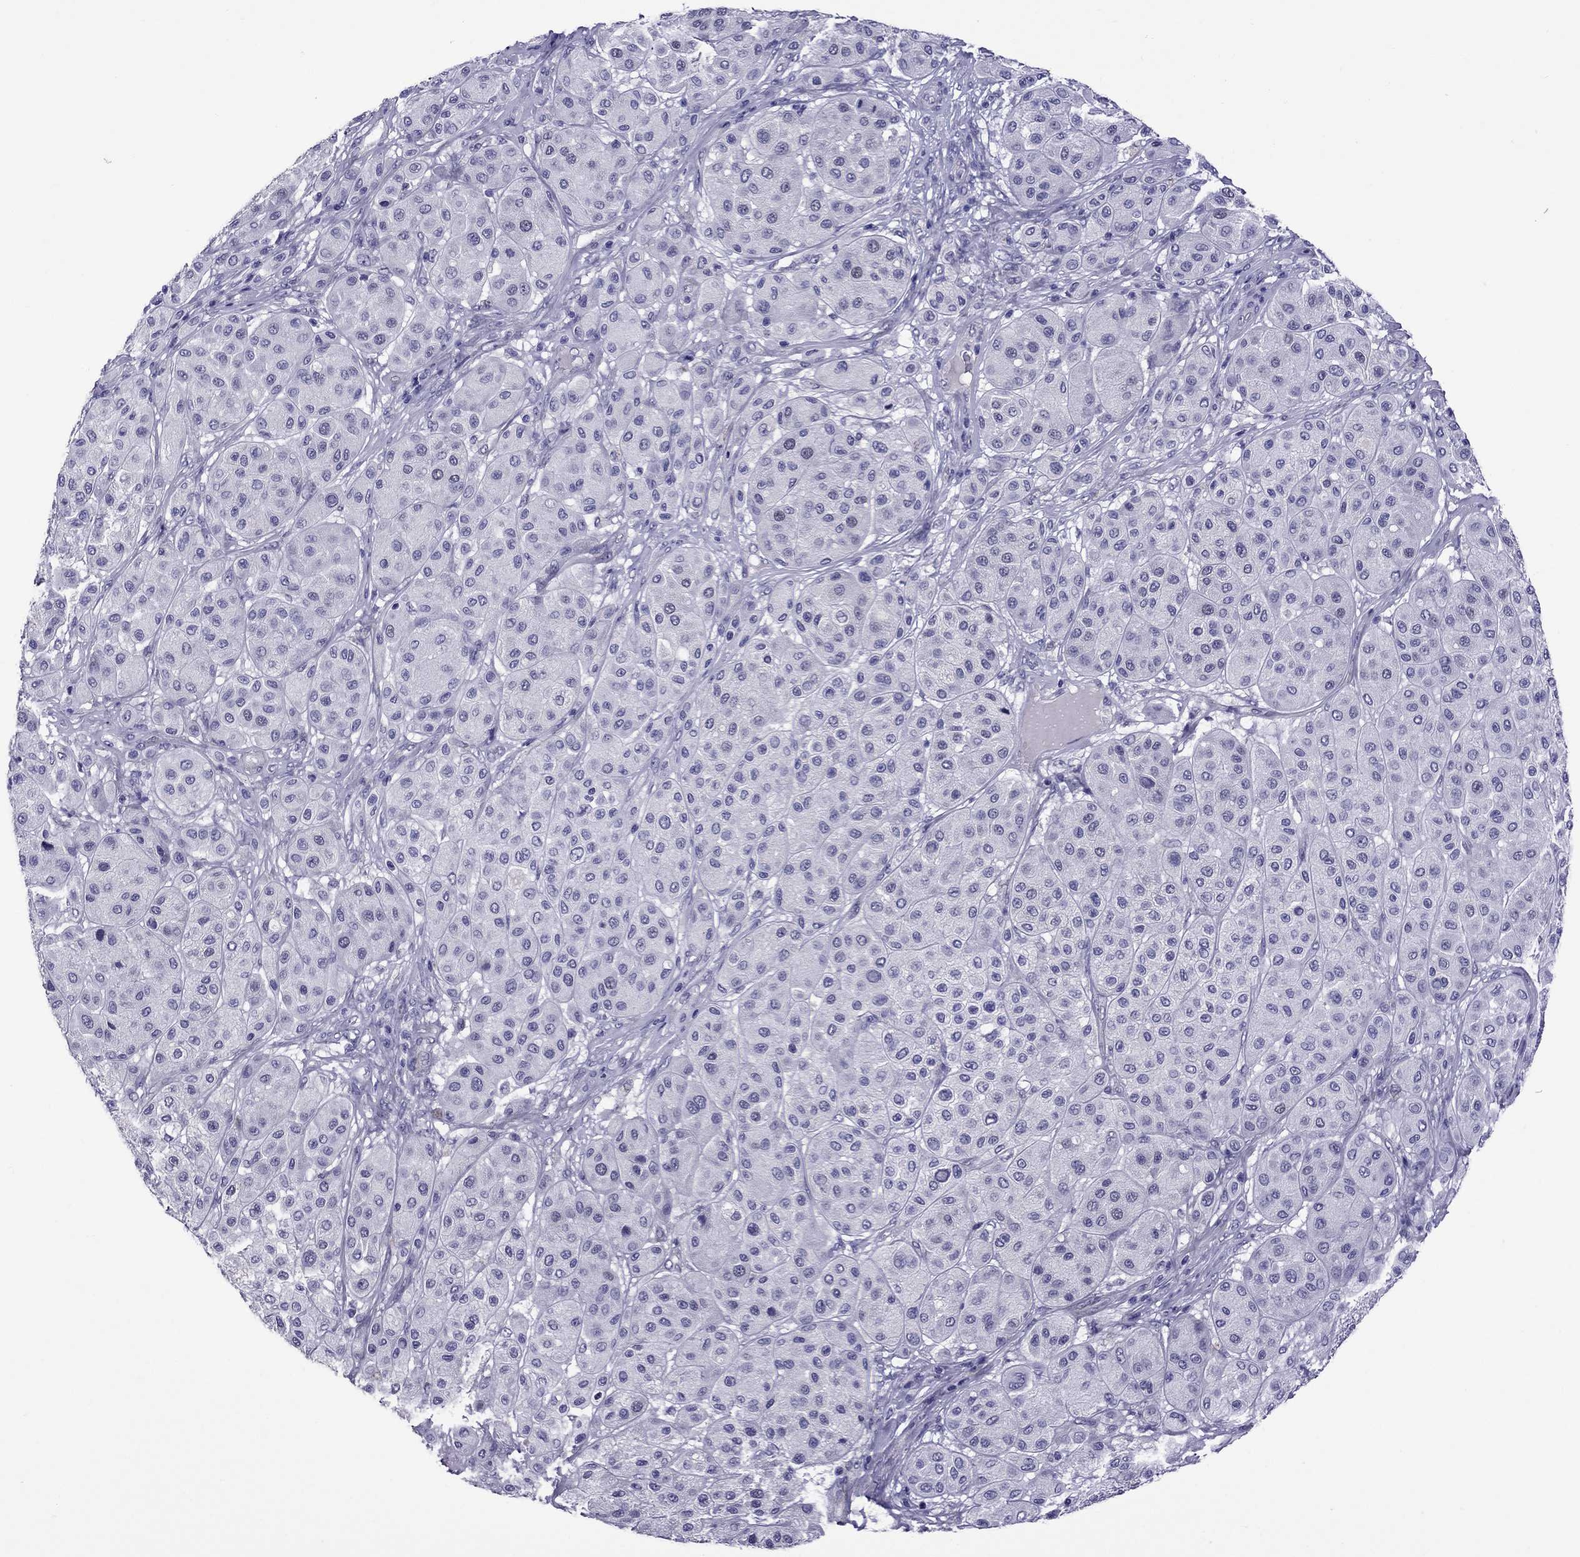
{"staining": {"intensity": "negative", "quantity": "none", "location": "none"}, "tissue": "melanoma", "cell_type": "Tumor cells", "image_type": "cancer", "snomed": [{"axis": "morphology", "description": "Malignant melanoma, Metastatic site"}, {"axis": "topography", "description": "Smooth muscle"}], "caption": "Immunohistochemistry of human melanoma shows no positivity in tumor cells.", "gene": "CHRNA5", "patient": {"sex": "male", "age": 41}}